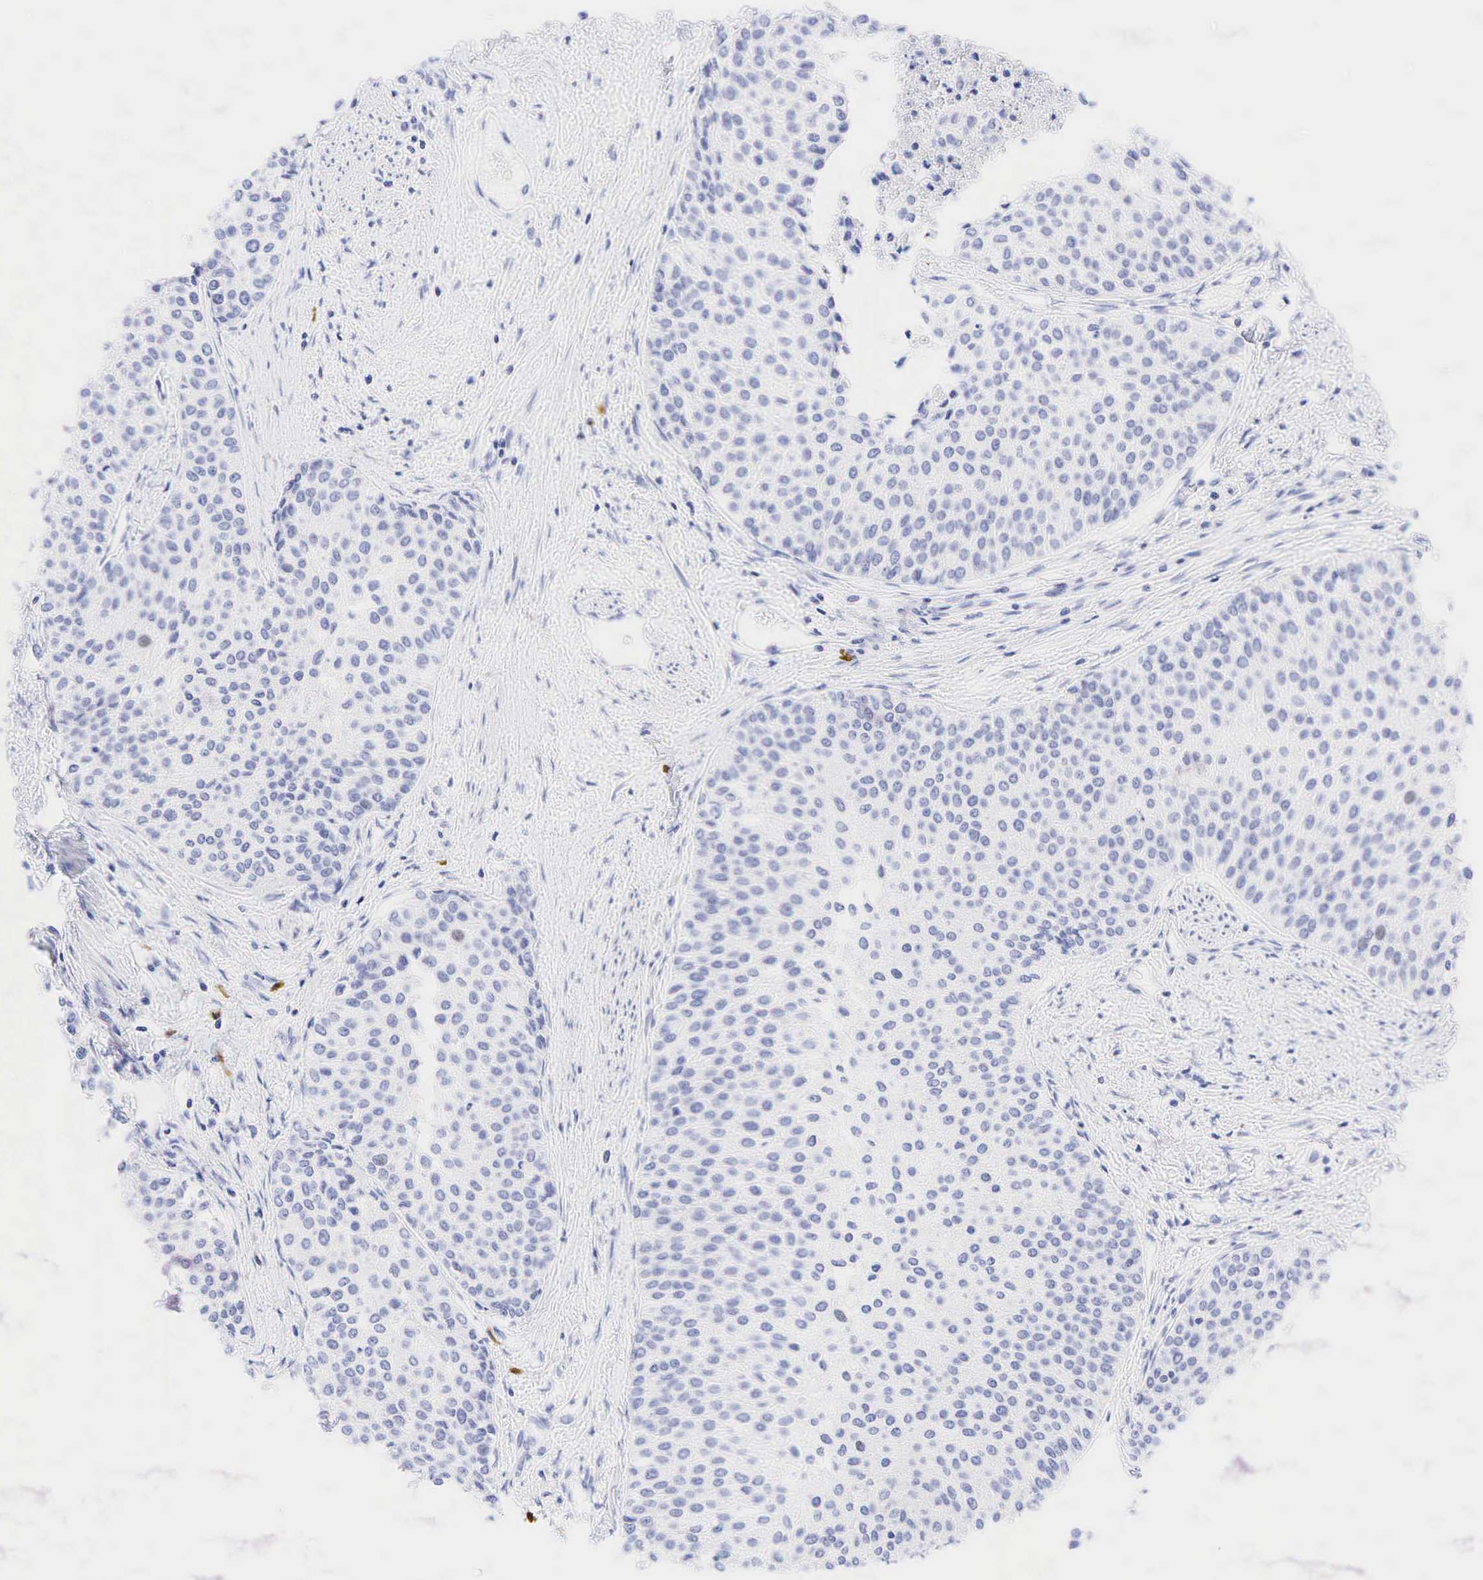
{"staining": {"intensity": "negative", "quantity": "none", "location": "none"}, "tissue": "urothelial cancer", "cell_type": "Tumor cells", "image_type": "cancer", "snomed": [{"axis": "morphology", "description": "Urothelial carcinoma, Low grade"}, {"axis": "topography", "description": "Urinary bladder"}], "caption": "Immunohistochemical staining of human urothelial carcinoma (low-grade) displays no significant positivity in tumor cells.", "gene": "CD79A", "patient": {"sex": "female", "age": 73}}